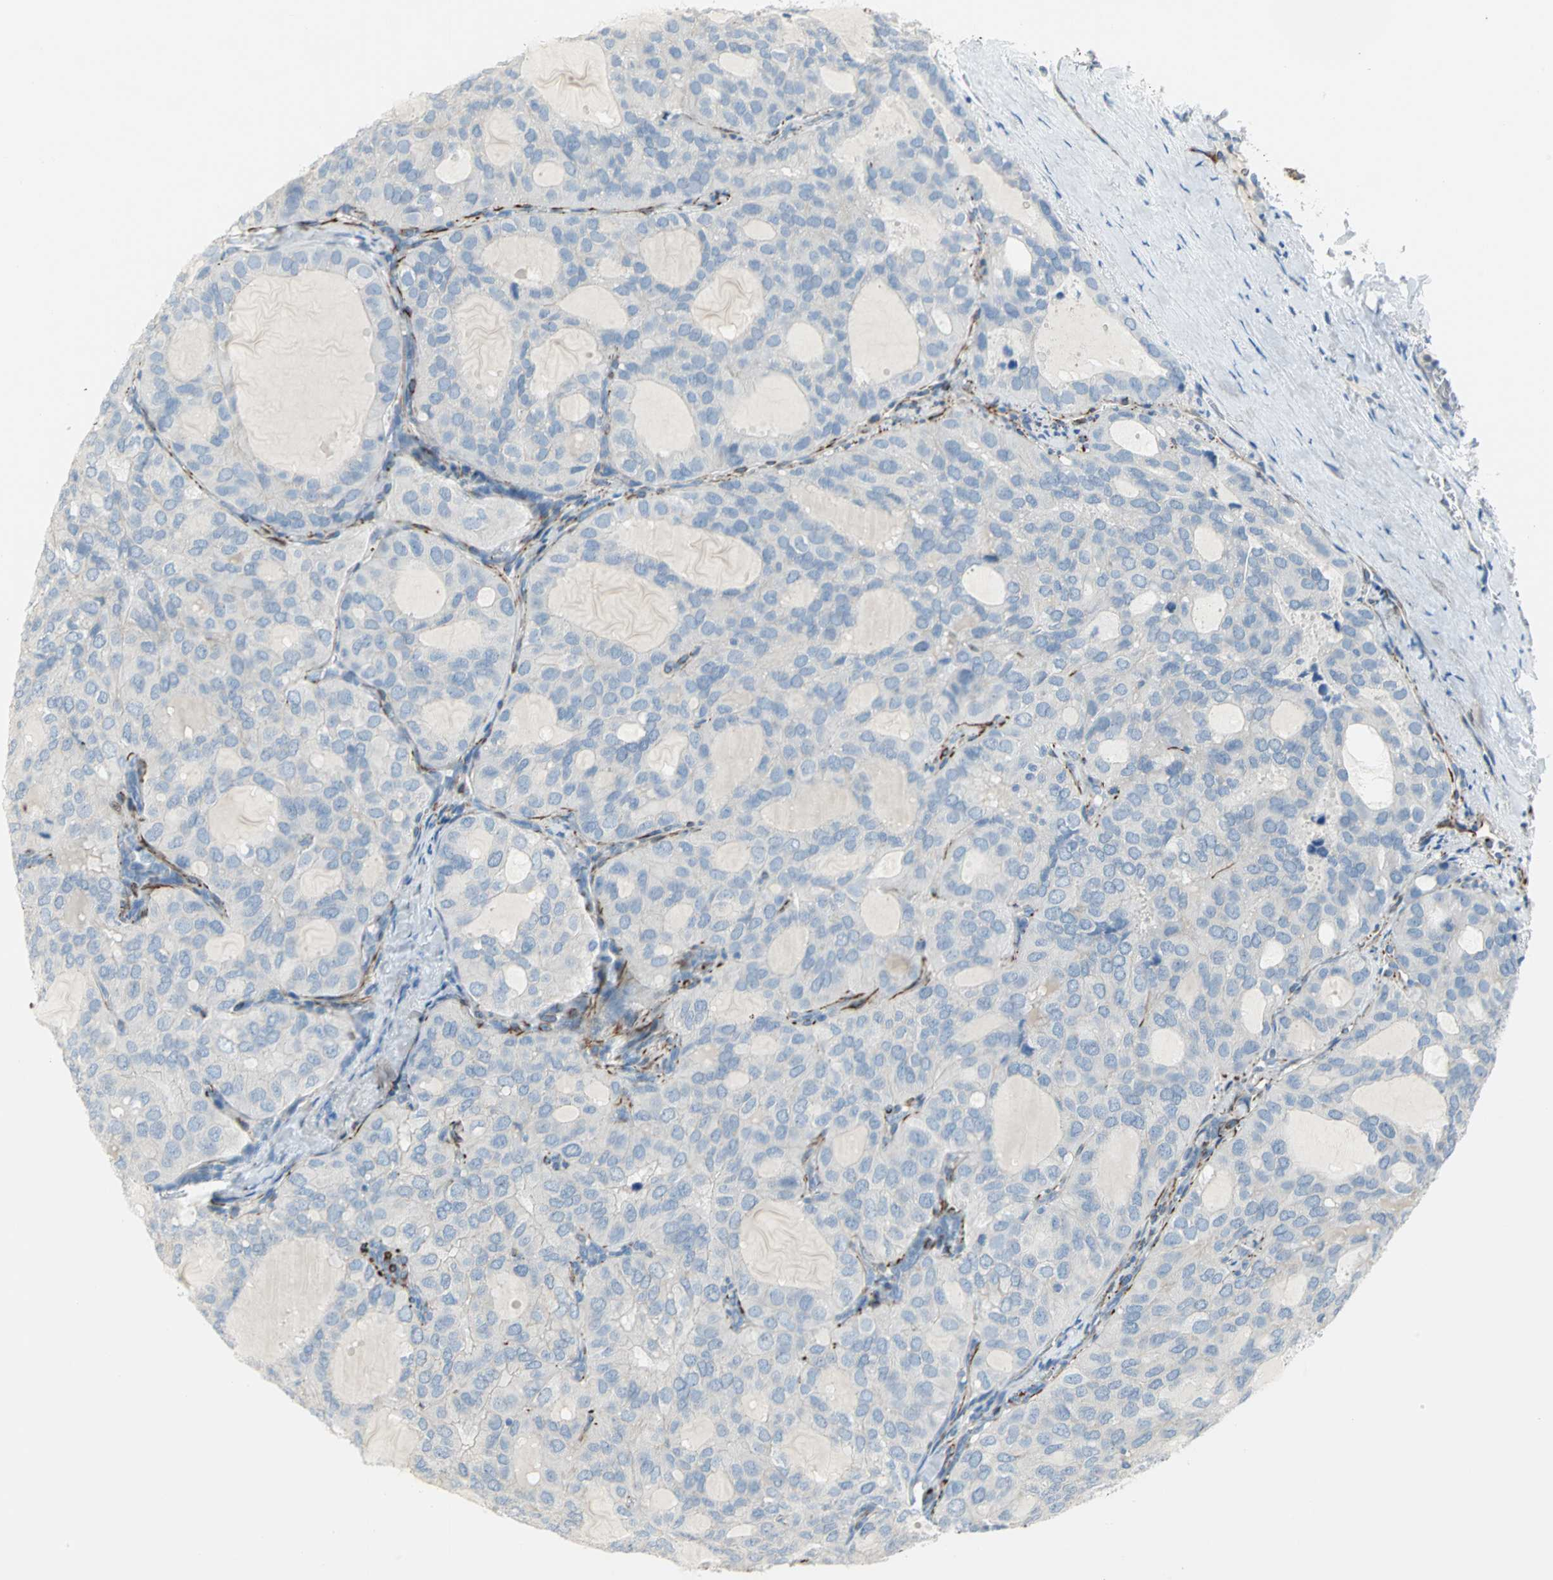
{"staining": {"intensity": "negative", "quantity": "none", "location": "none"}, "tissue": "thyroid cancer", "cell_type": "Tumor cells", "image_type": "cancer", "snomed": [{"axis": "morphology", "description": "Follicular adenoma carcinoma, NOS"}, {"axis": "topography", "description": "Thyroid gland"}], "caption": "Immunohistochemistry (IHC) micrograph of neoplastic tissue: human thyroid follicular adenoma carcinoma stained with DAB shows no significant protein expression in tumor cells.", "gene": "ALOX15", "patient": {"sex": "male", "age": 75}}